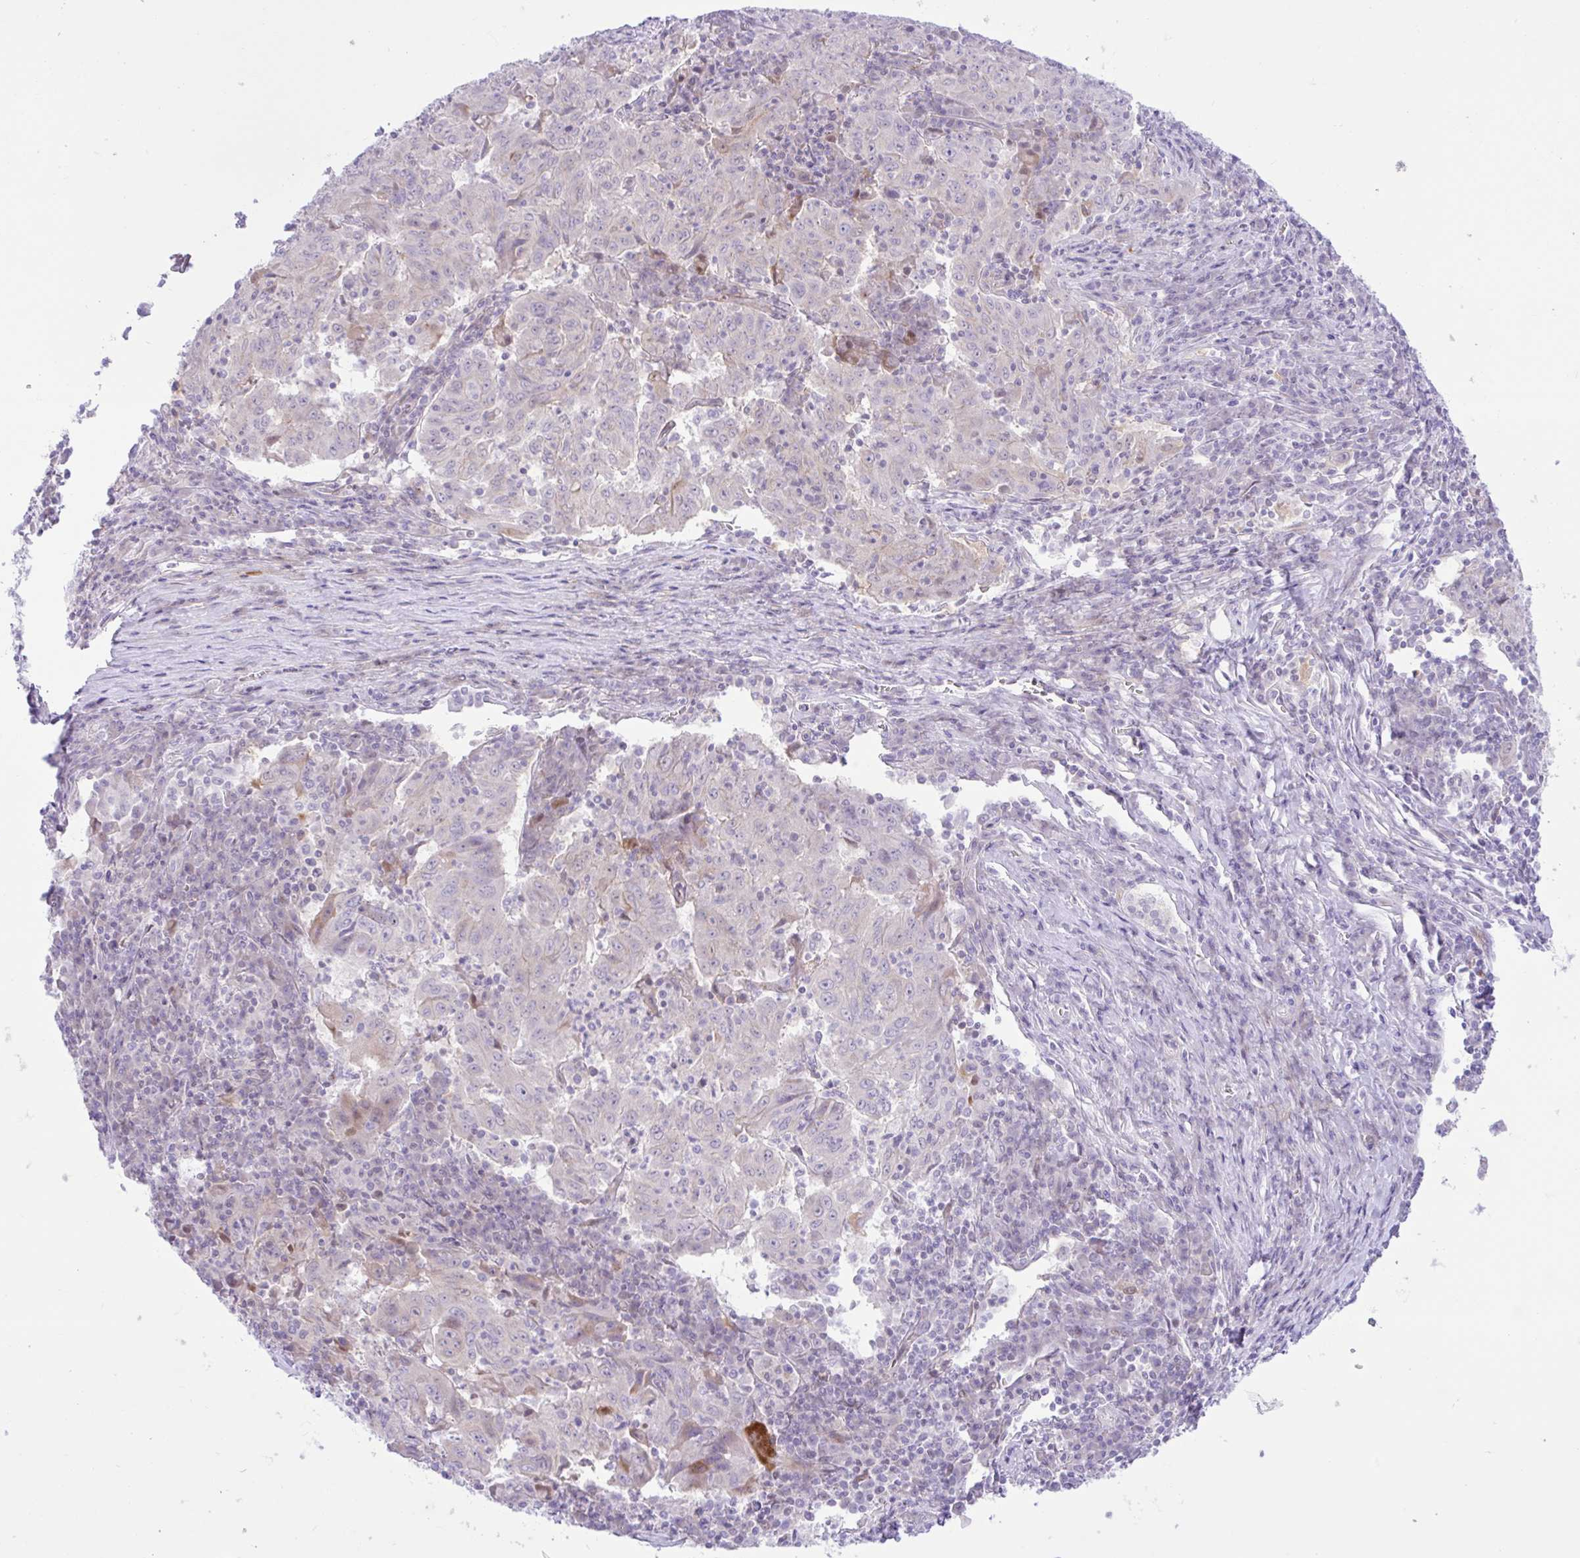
{"staining": {"intensity": "weak", "quantity": "<25%", "location": "cytoplasmic/membranous"}, "tissue": "pancreatic cancer", "cell_type": "Tumor cells", "image_type": "cancer", "snomed": [{"axis": "morphology", "description": "Adenocarcinoma, NOS"}, {"axis": "topography", "description": "Pancreas"}], "caption": "Pancreatic adenocarcinoma stained for a protein using immunohistochemistry shows no positivity tumor cells.", "gene": "ZNF101", "patient": {"sex": "male", "age": 63}}